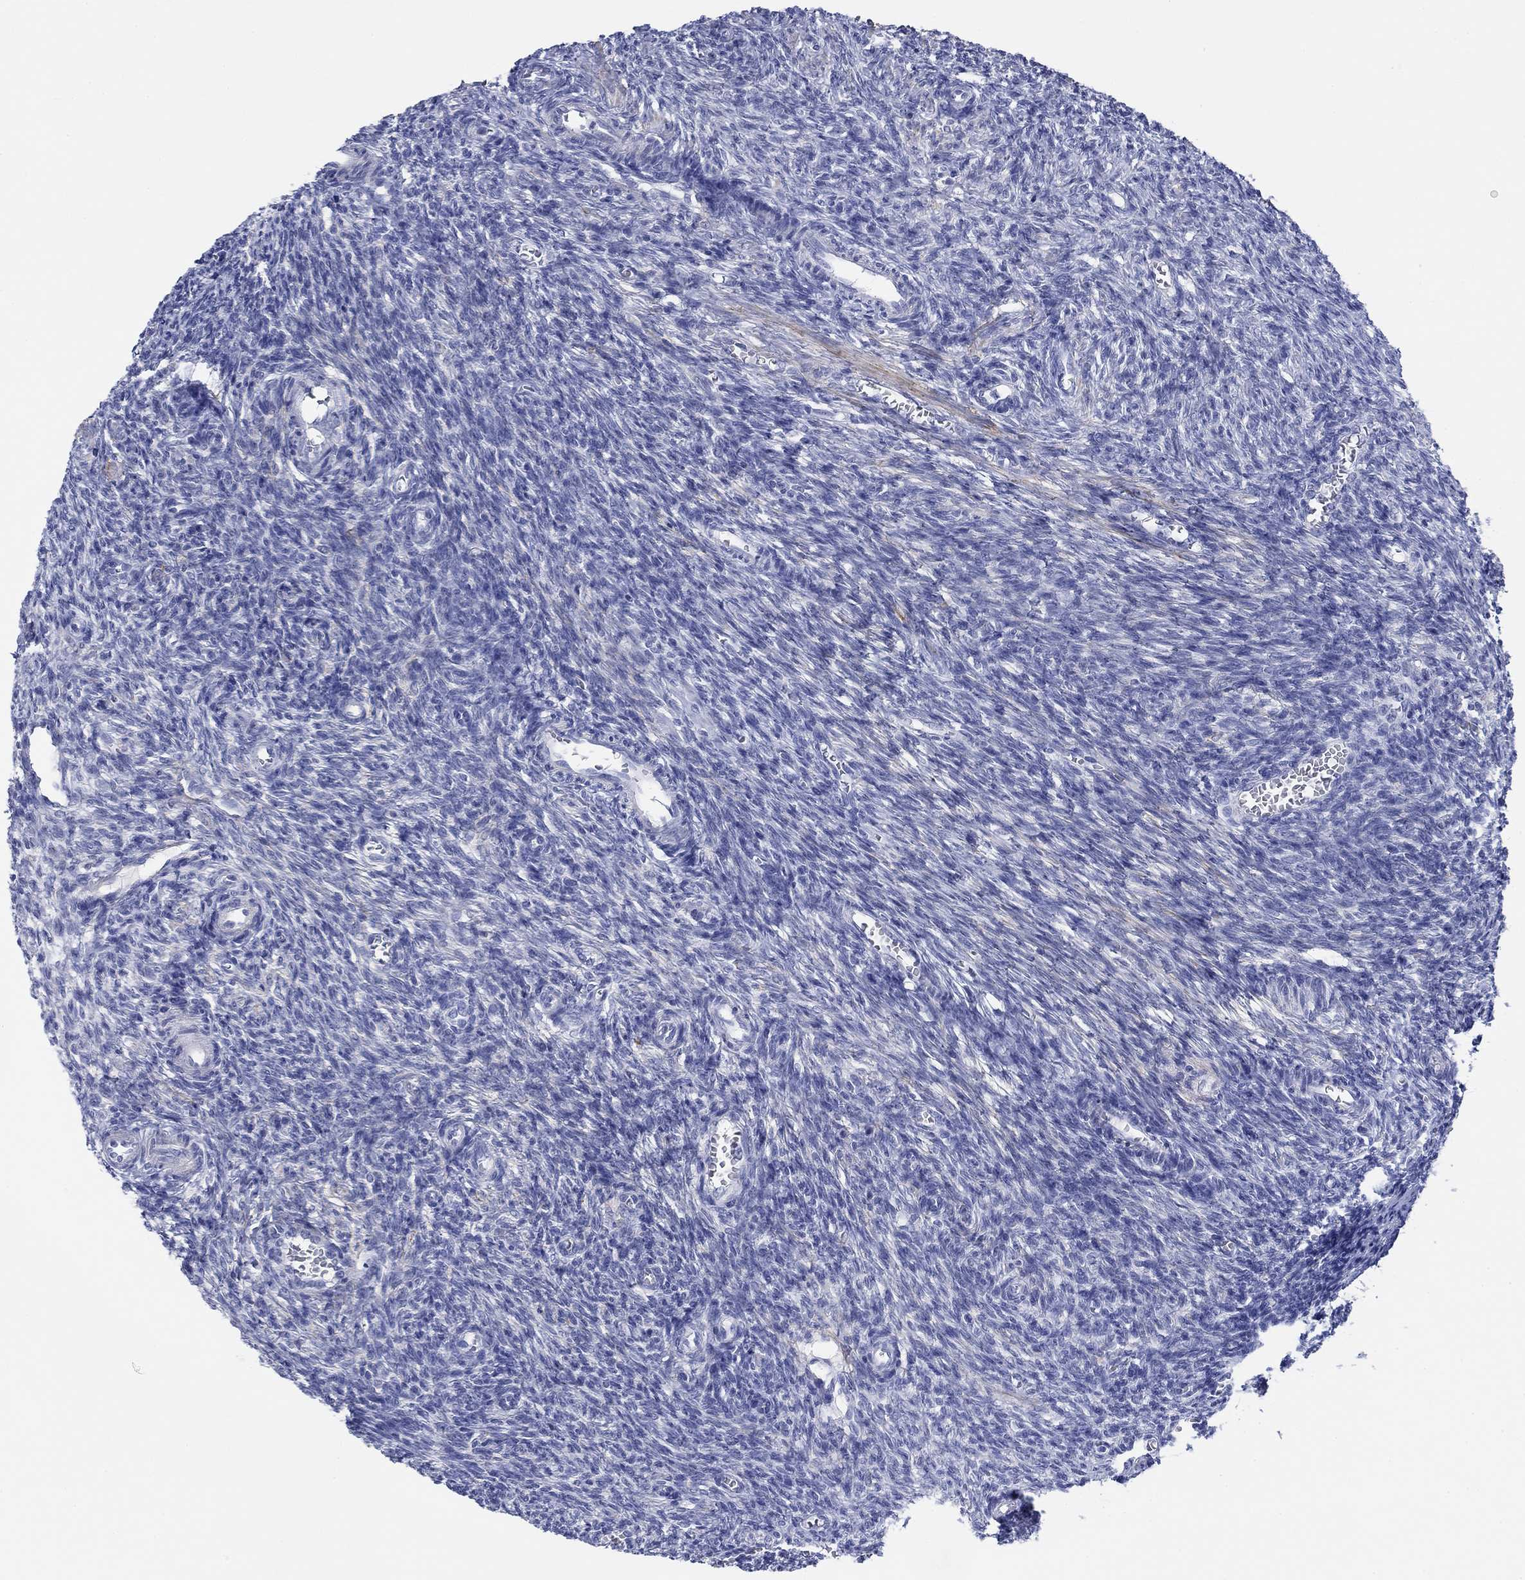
{"staining": {"intensity": "negative", "quantity": "none", "location": "none"}, "tissue": "ovary", "cell_type": "Follicle cells", "image_type": "normal", "snomed": [{"axis": "morphology", "description": "Normal tissue, NOS"}, {"axis": "topography", "description": "Ovary"}], "caption": "Follicle cells are negative for brown protein staining in unremarkable ovary. Brightfield microscopy of IHC stained with DAB (brown) and hematoxylin (blue), captured at high magnification.", "gene": "PDYN", "patient": {"sex": "female", "age": 27}}